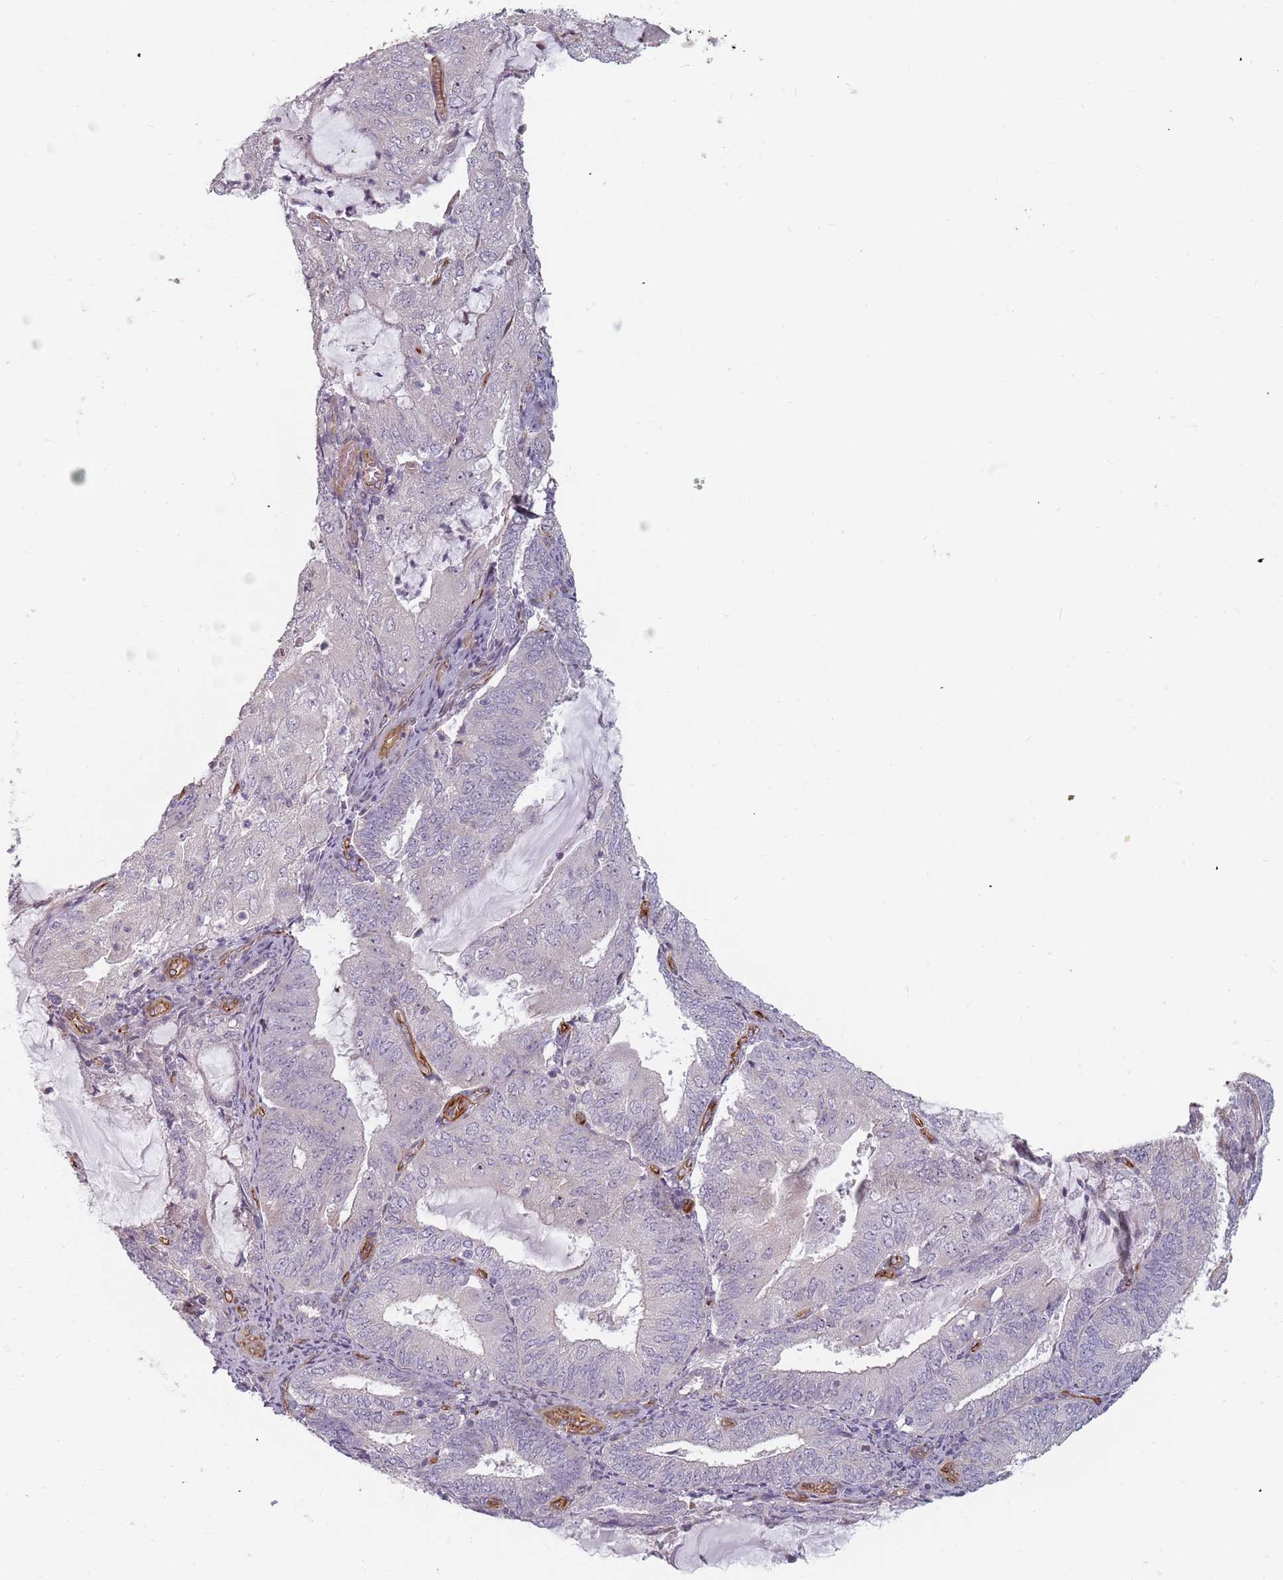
{"staining": {"intensity": "negative", "quantity": "none", "location": "none"}, "tissue": "endometrial cancer", "cell_type": "Tumor cells", "image_type": "cancer", "snomed": [{"axis": "morphology", "description": "Adenocarcinoma, NOS"}, {"axis": "topography", "description": "Endometrium"}], "caption": "Immunohistochemistry (IHC) micrograph of neoplastic tissue: adenocarcinoma (endometrial) stained with DAB (3,3'-diaminobenzidine) shows no significant protein positivity in tumor cells.", "gene": "GAS2L3", "patient": {"sex": "female", "age": 81}}